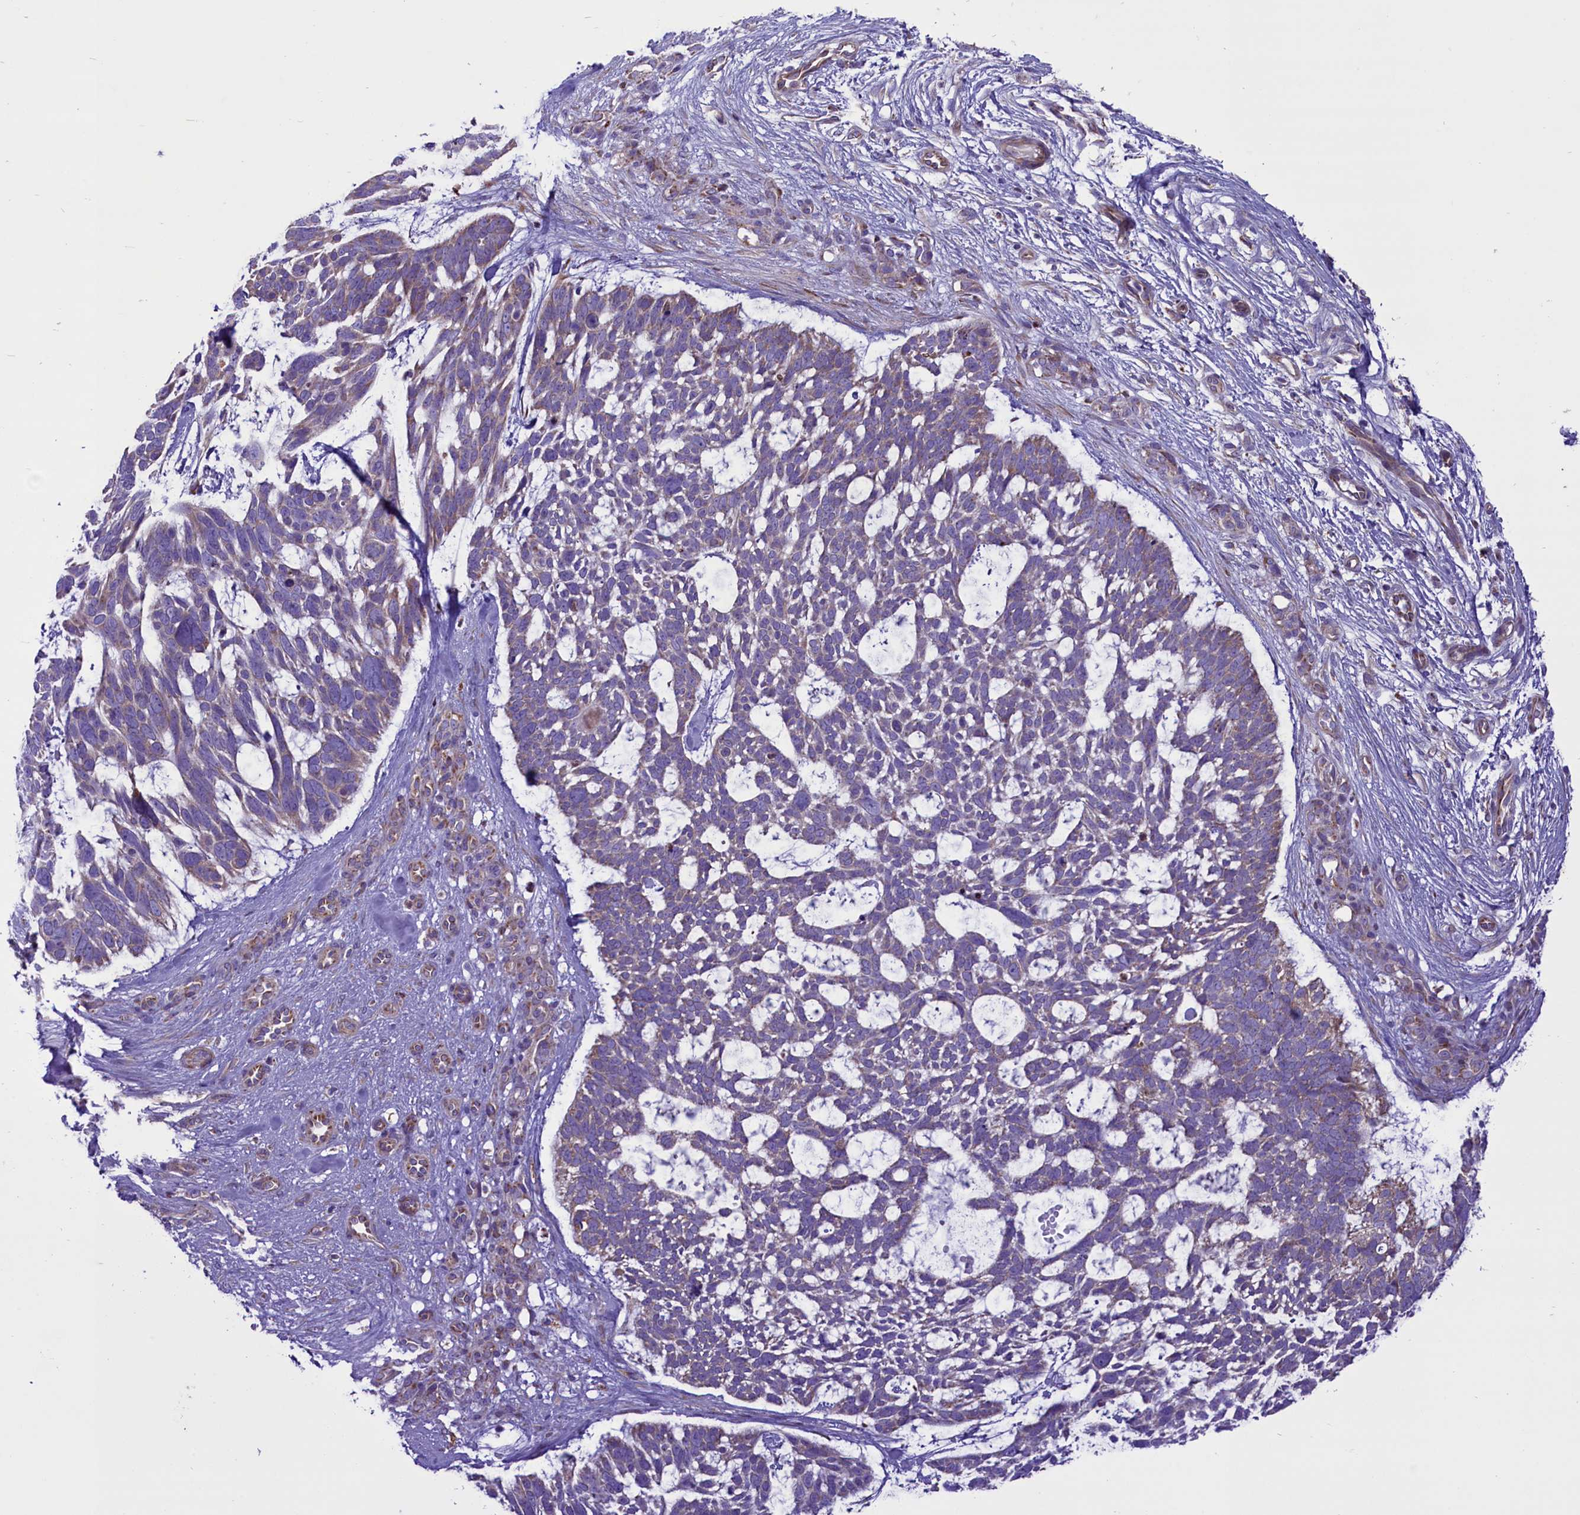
{"staining": {"intensity": "negative", "quantity": "none", "location": "none"}, "tissue": "skin cancer", "cell_type": "Tumor cells", "image_type": "cancer", "snomed": [{"axis": "morphology", "description": "Basal cell carcinoma"}, {"axis": "topography", "description": "Skin"}], "caption": "Immunohistochemistry image of neoplastic tissue: skin cancer (basal cell carcinoma) stained with DAB (3,3'-diaminobenzidine) exhibits no significant protein positivity in tumor cells.", "gene": "PTPRU", "patient": {"sex": "male", "age": 88}}